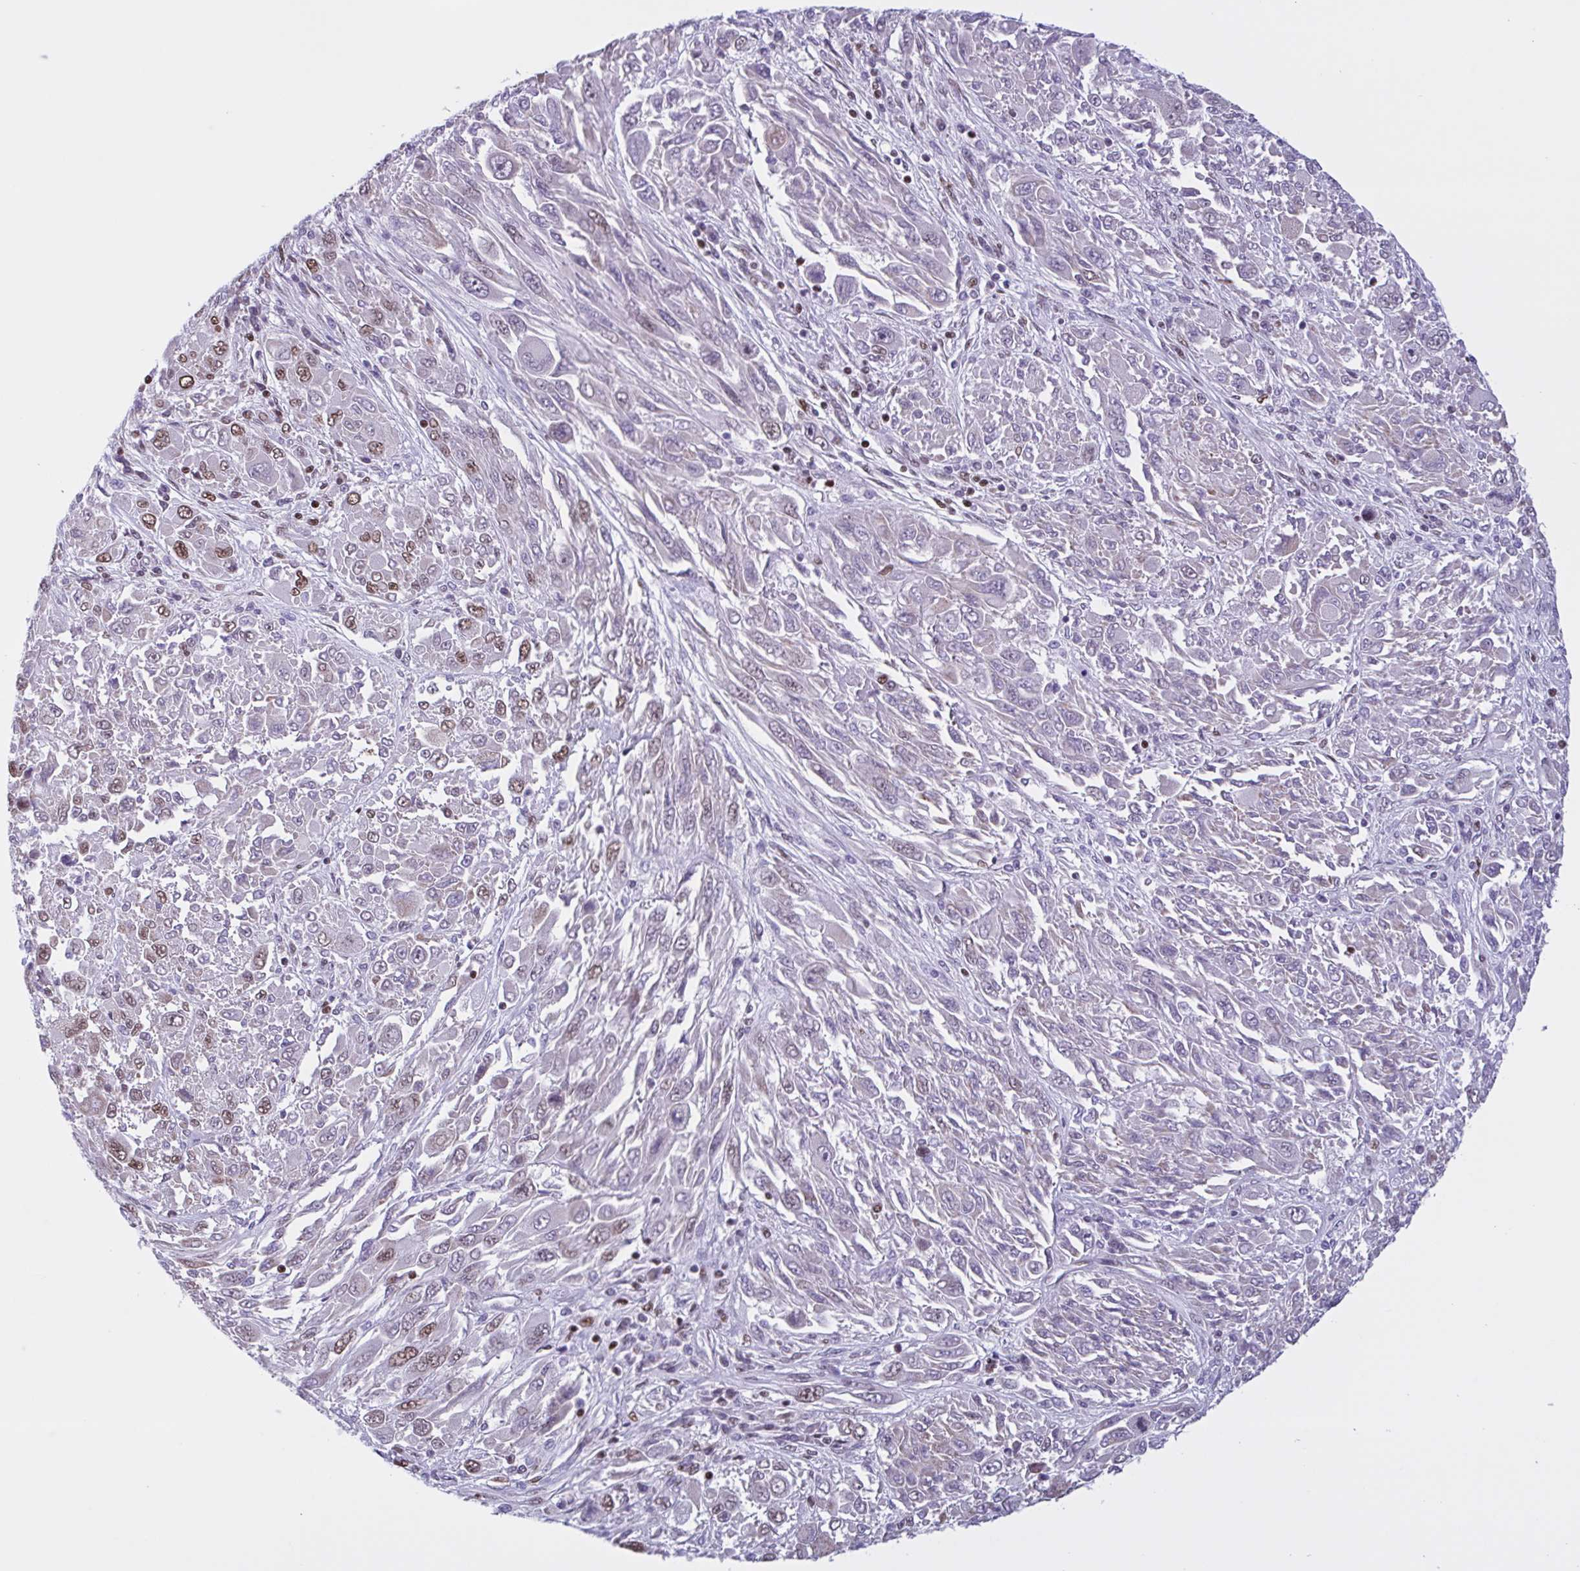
{"staining": {"intensity": "moderate", "quantity": "25%-75%", "location": "nuclear"}, "tissue": "melanoma", "cell_type": "Tumor cells", "image_type": "cancer", "snomed": [{"axis": "morphology", "description": "Malignant melanoma, NOS"}, {"axis": "topography", "description": "Skin"}], "caption": "Tumor cells display medium levels of moderate nuclear staining in about 25%-75% of cells in malignant melanoma.", "gene": "TIMM21", "patient": {"sex": "female", "age": 91}}